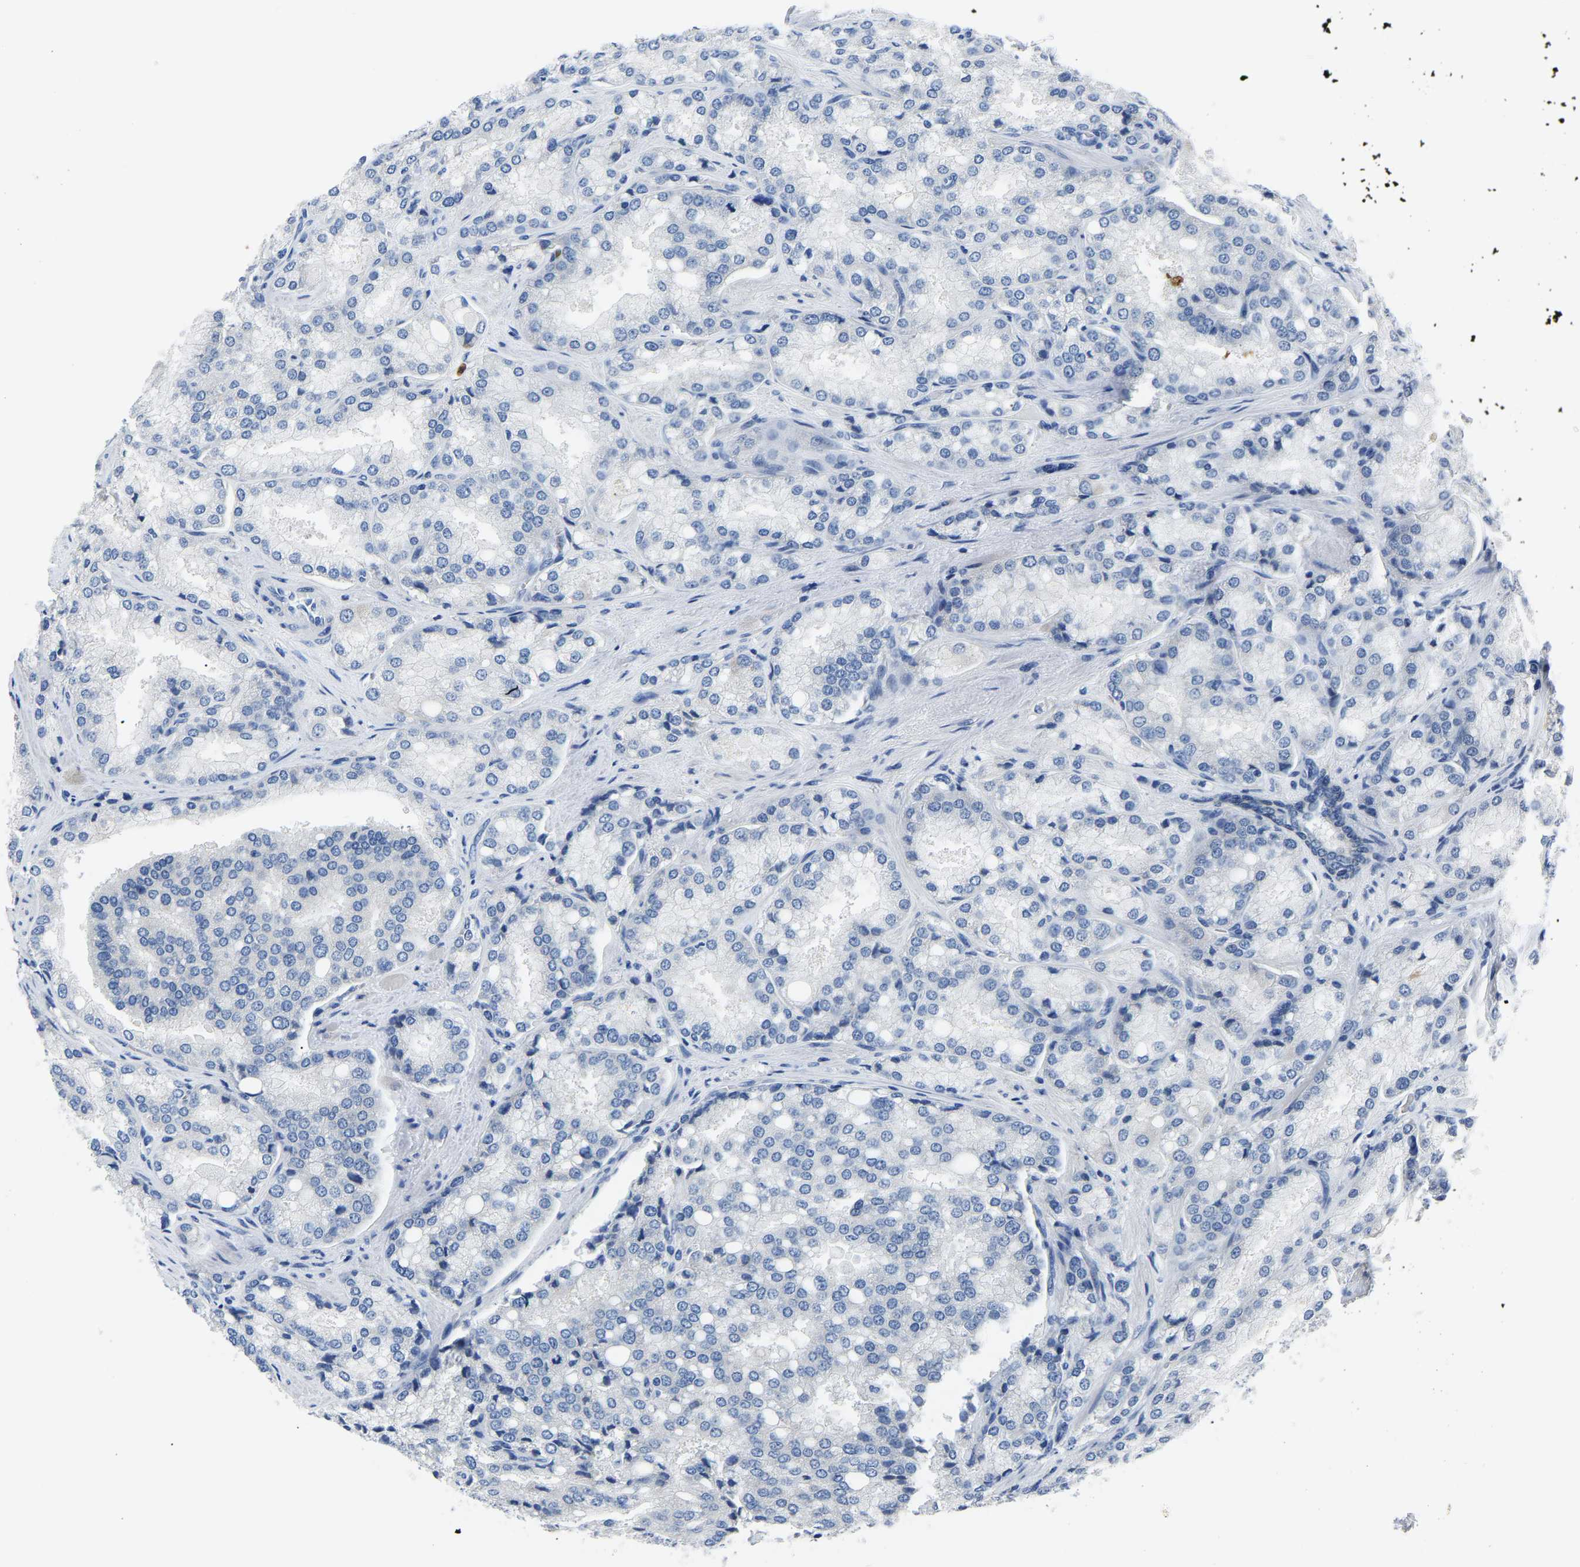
{"staining": {"intensity": "negative", "quantity": "none", "location": "none"}, "tissue": "prostate cancer", "cell_type": "Tumor cells", "image_type": "cancer", "snomed": [{"axis": "morphology", "description": "Adenocarcinoma, High grade"}, {"axis": "topography", "description": "Prostate"}], "caption": "A photomicrograph of human prostate cancer (adenocarcinoma (high-grade)) is negative for staining in tumor cells.", "gene": "TOR1B", "patient": {"sex": "male", "age": 50}}